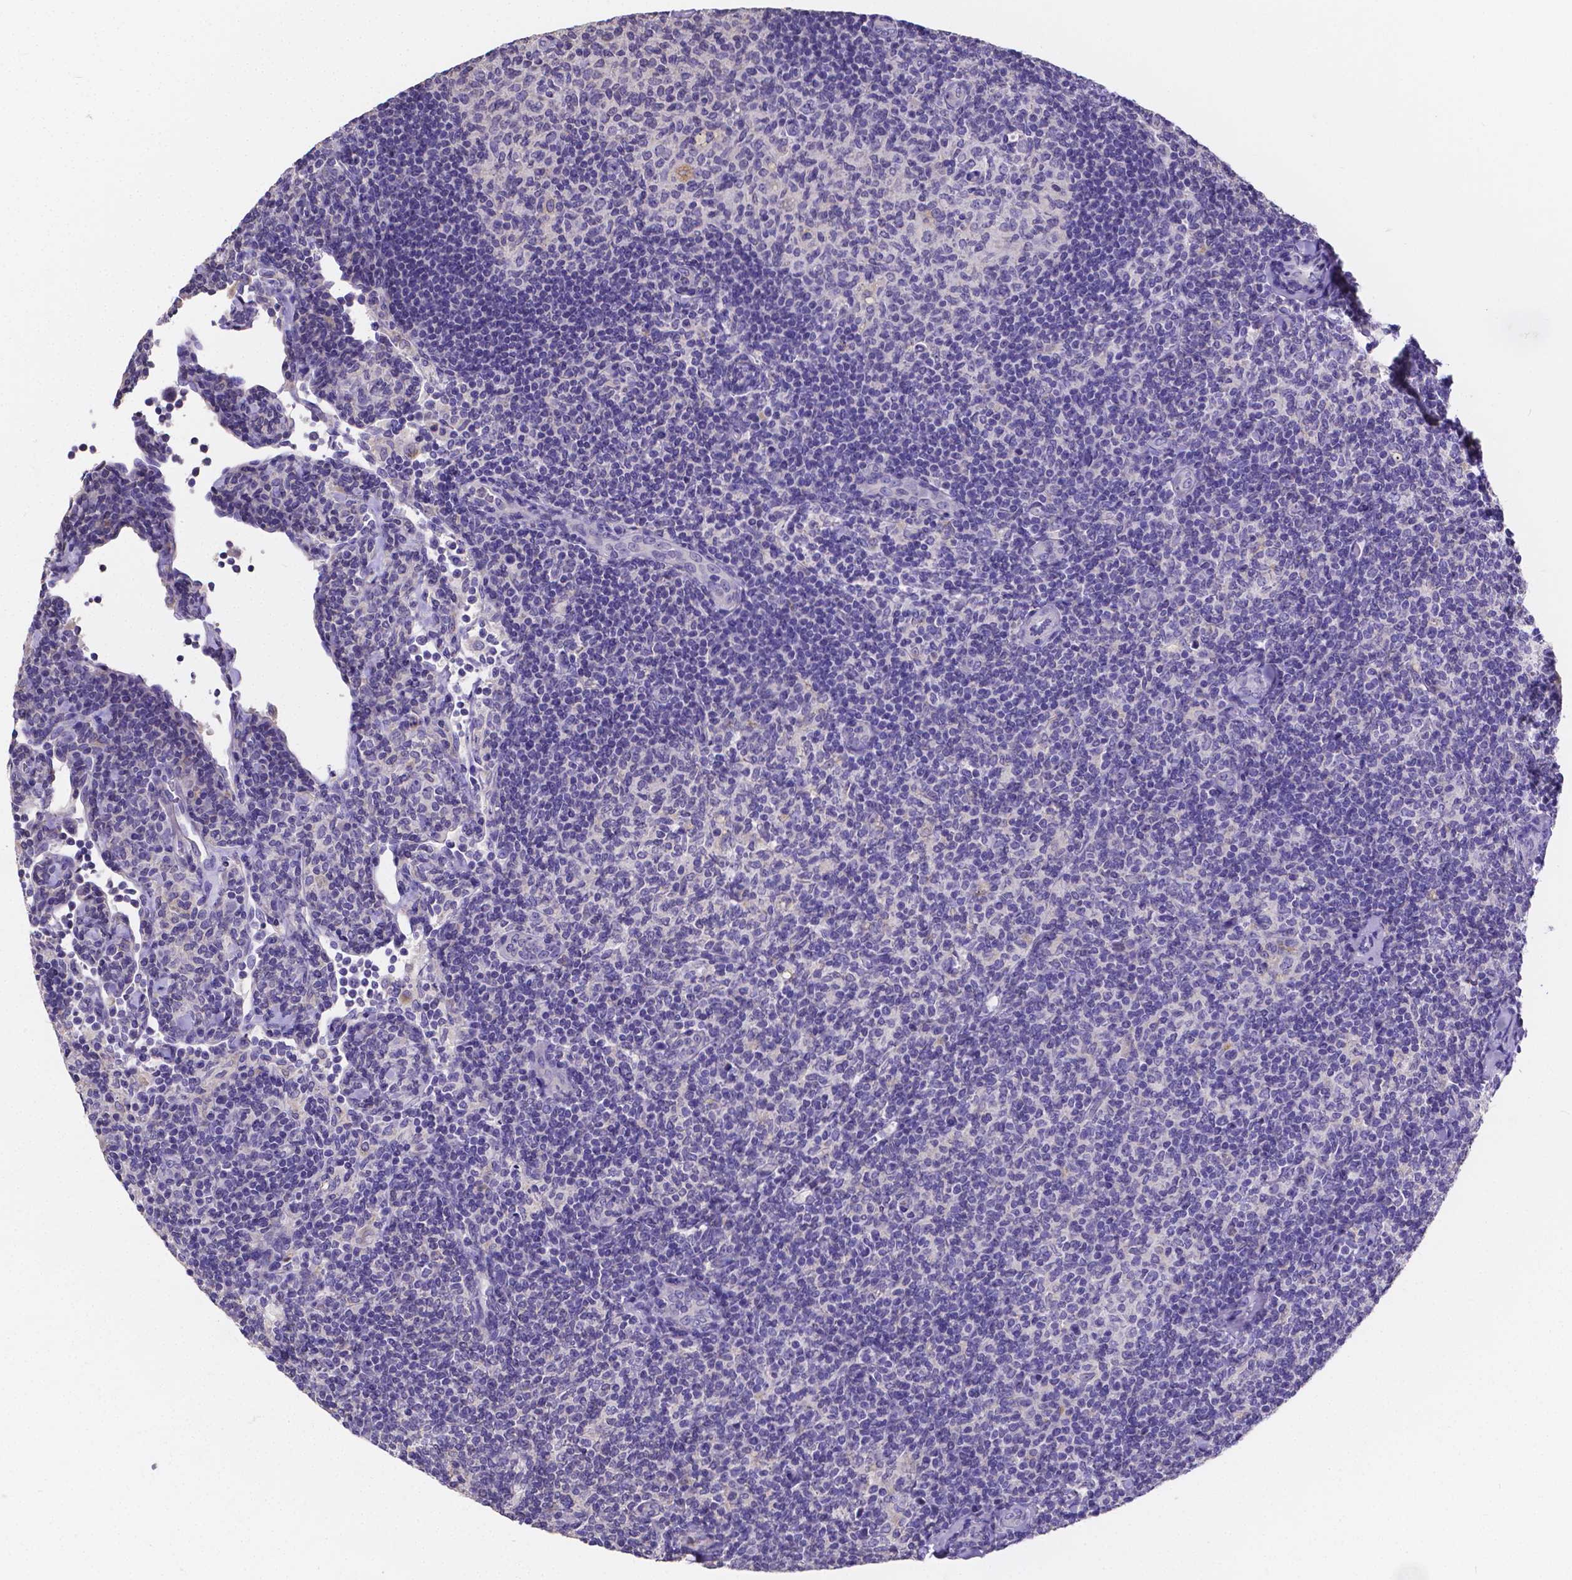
{"staining": {"intensity": "negative", "quantity": "none", "location": "none"}, "tissue": "lymphoma", "cell_type": "Tumor cells", "image_type": "cancer", "snomed": [{"axis": "morphology", "description": "Malignant lymphoma, non-Hodgkin's type, Low grade"}, {"axis": "topography", "description": "Lymph node"}], "caption": "A high-resolution micrograph shows immunohistochemistry (IHC) staining of lymphoma, which shows no significant positivity in tumor cells.", "gene": "ATP6V1D", "patient": {"sex": "female", "age": 56}}